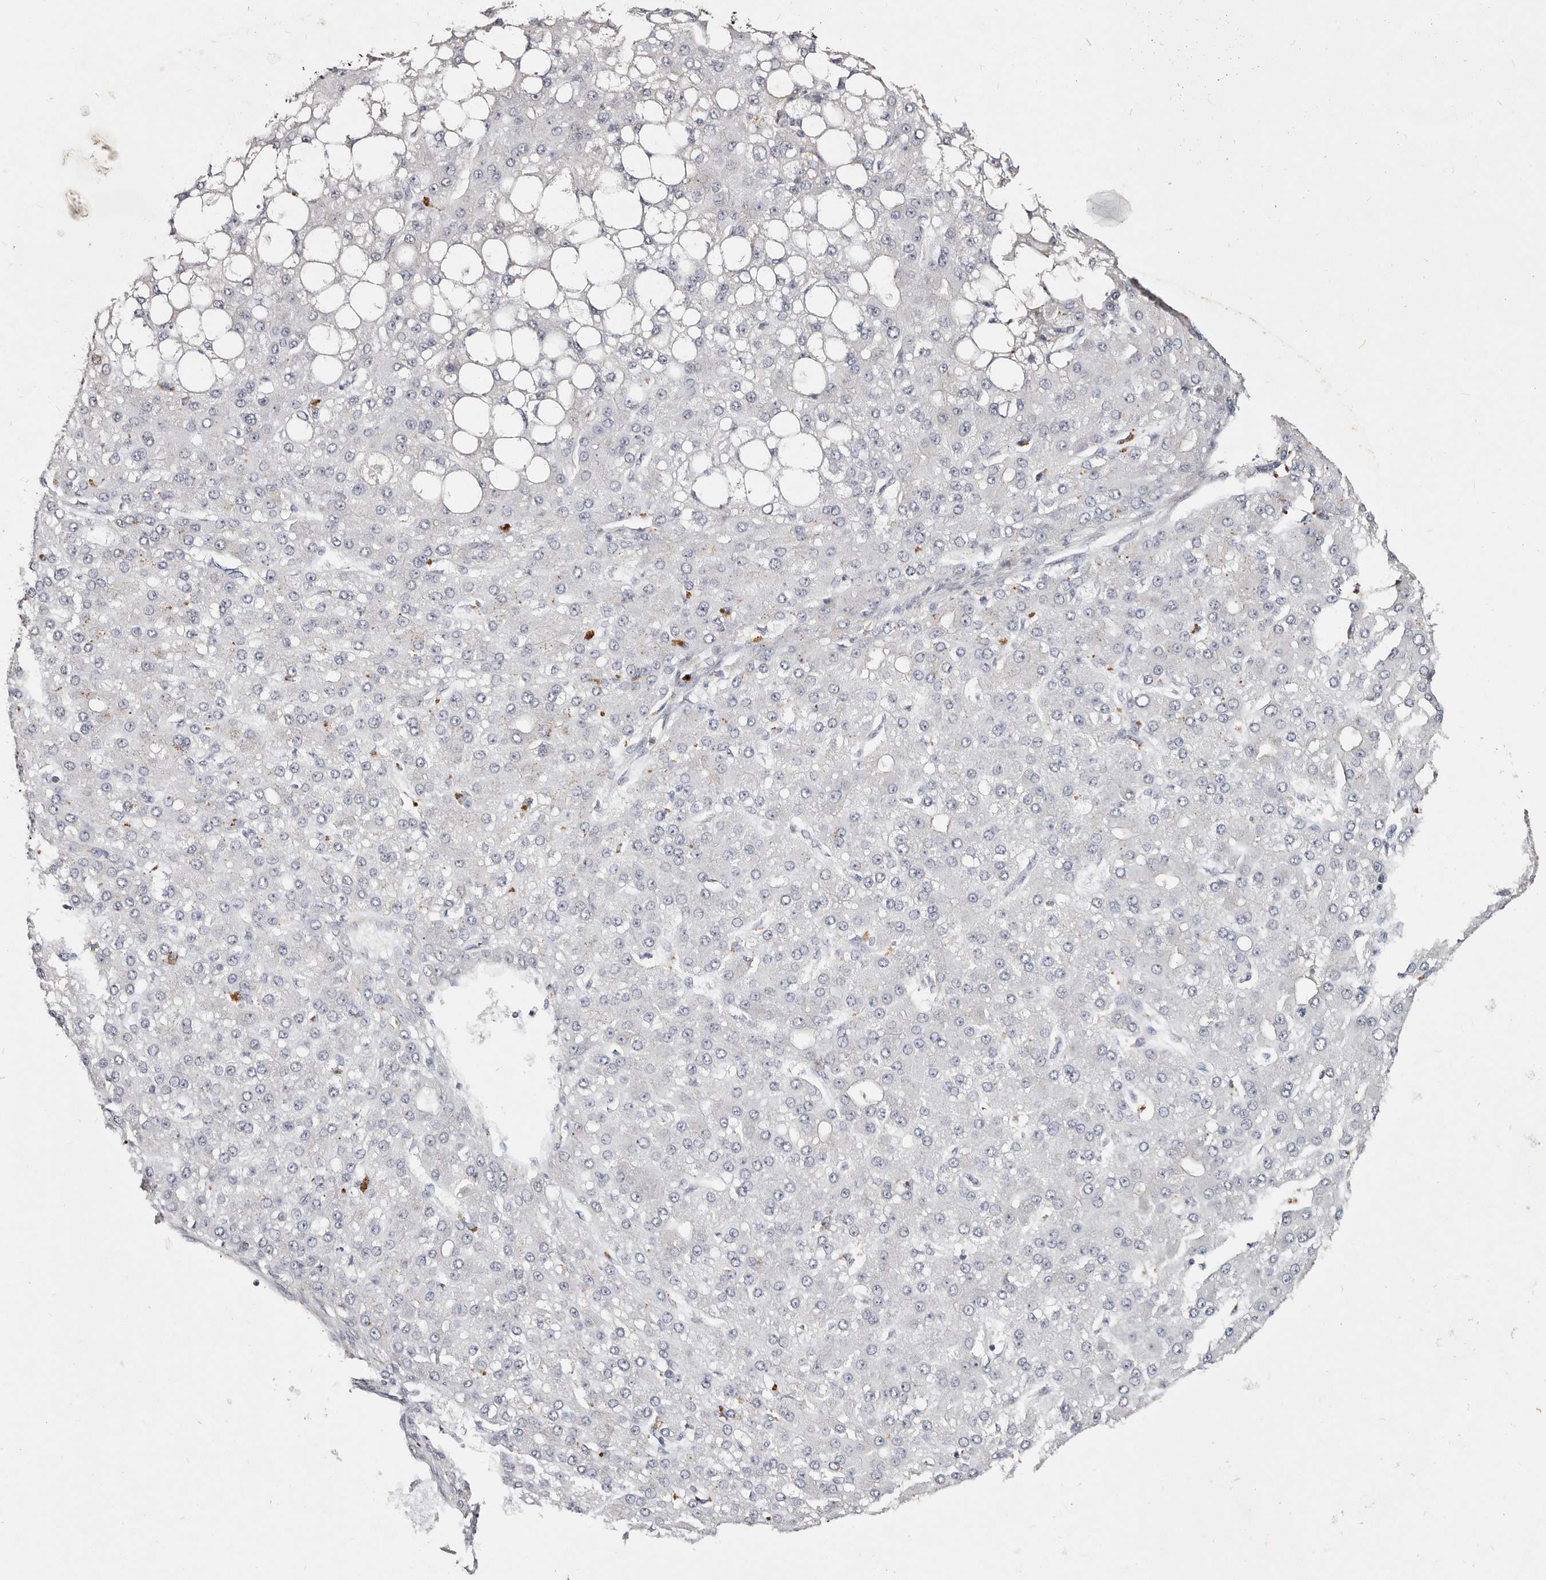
{"staining": {"intensity": "negative", "quantity": "none", "location": "none"}, "tissue": "liver cancer", "cell_type": "Tumor cells", "image_type": "cancer", "snomed": [{"axis": "morphology", "description": "Carcinoma, Hepatocellular, NOS"}, {"axis": "topography", "description": "Liver"}], "caption": "The histopathology image shows no staining of tumor cells in hepatocellular carcinoma (liver).", "gene": "MRPS33", "patient": {"sex": "male", "age": 67}}